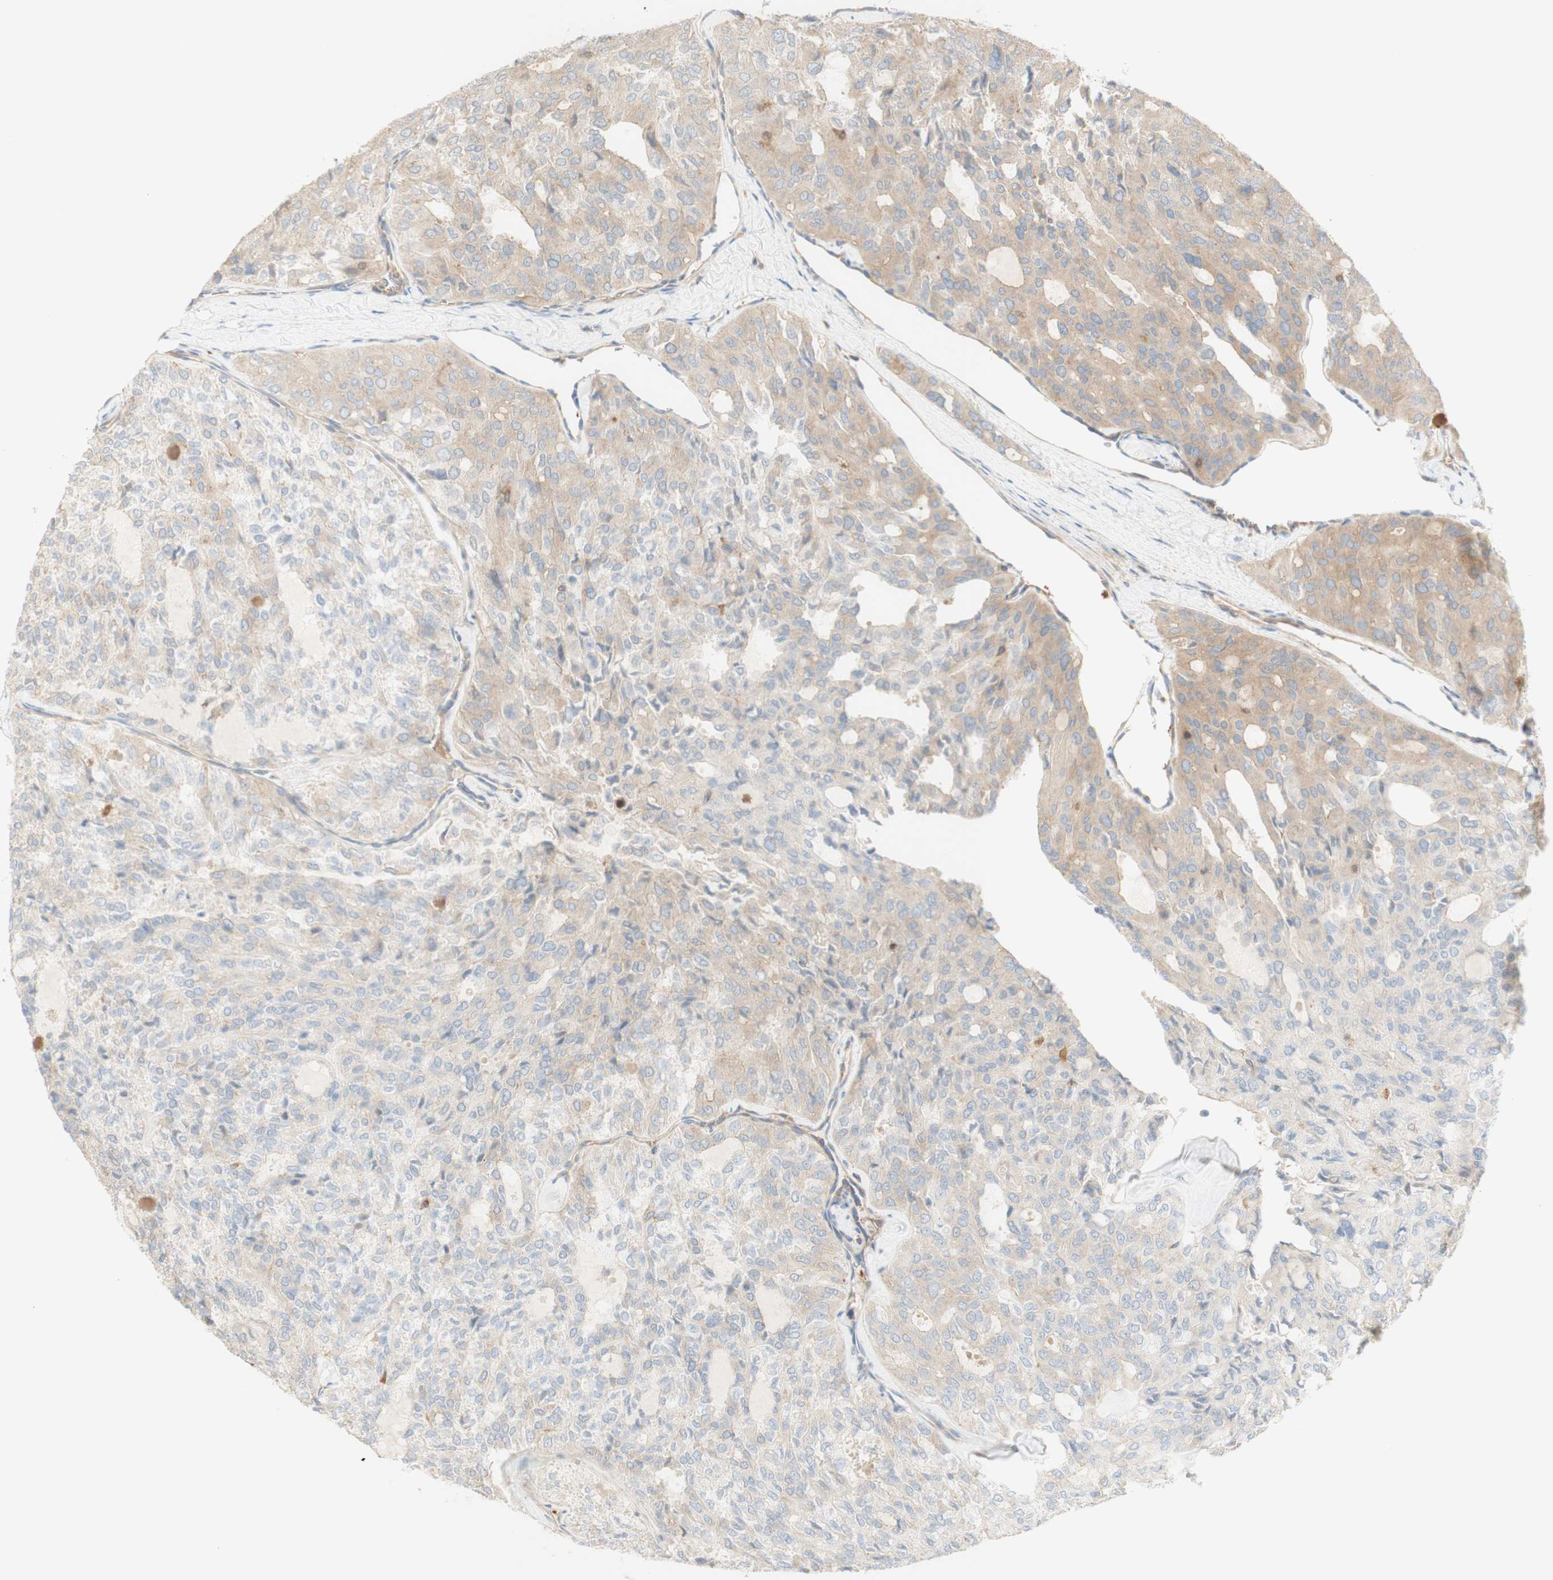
{"staining": {"intensity": "weak", "quantity": "25%-75%", "location": "cytoplasmic/membranous"}, "tissue": "thyroid cancer", "cell_type": "Tumor cells", "image_type": "cancer", "snomed": [{"axis": "morphology", "description": "Follicular adenoma carcinoma, NOS"}, {"axis": "topography", "description": "Thyroid gland"}], "caption": "Protein analysis of thyroid cancer (follicular adenoma carcinoma) tissue shows weak cytoplasmic/membranous staining in approximately 25%-75% of tumor cells. The protein is stained brown, and the nuclei are stained in blue (DAB IHC with brightfield microscopy, high magnification).", "gene": "IKBKG", "patient": {"sex": "male", "age": 75}}